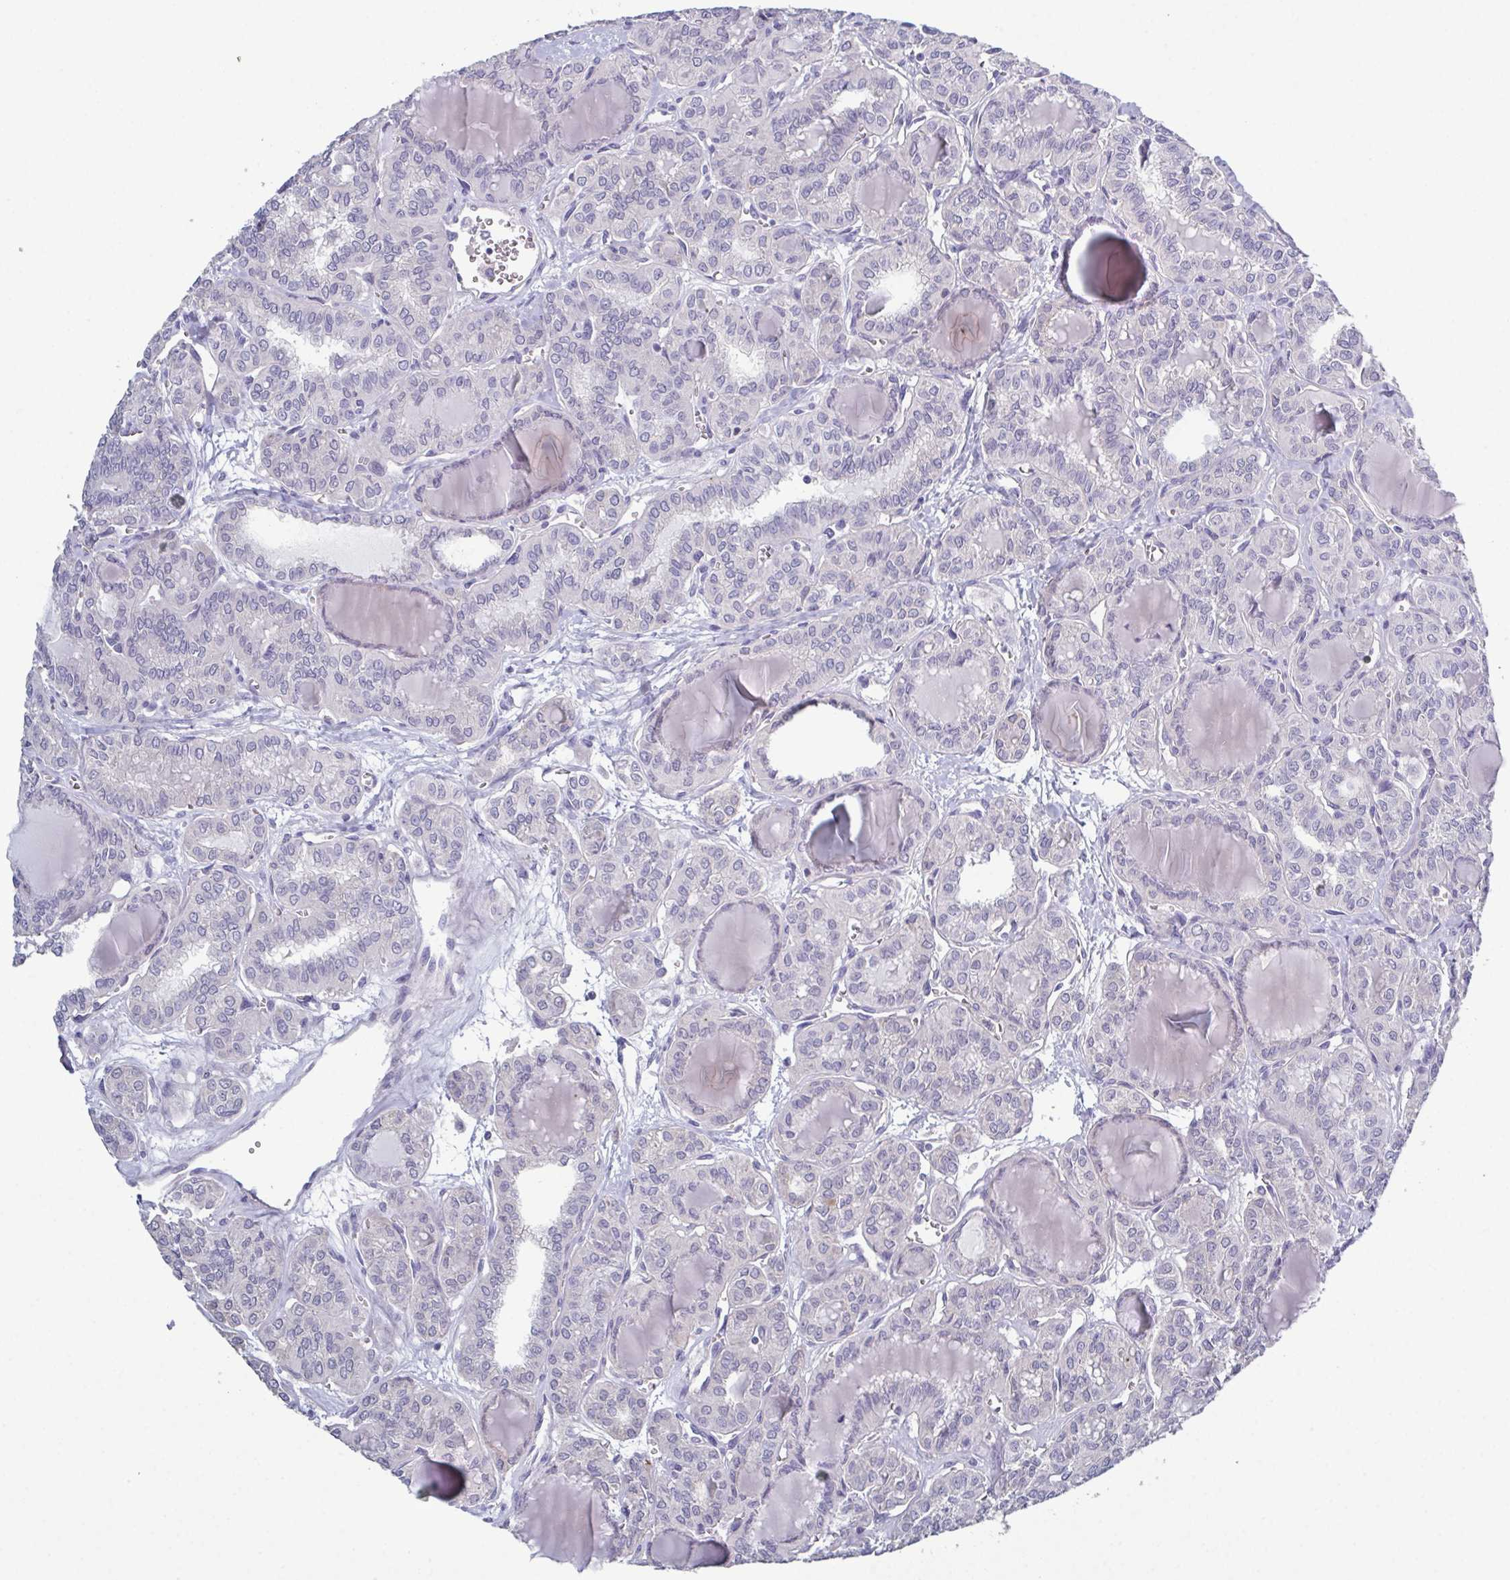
{"staining": {"intensity": "negative", "quantity": "none", "location": "none"}, "tissue": "thyroid cancer", "cell_type": "Tumor cells", "image_type": "cancer", "snomed": [{"axis": "morphology", "description": "Papillary adenocarcinoma, NOS"}, {"axis": "topography", "description": "Thyroid gland"}], "caption": "This is an immunohistochemistry (IHC) image of human thyroid papillary adenocarcinoma. There is no expression in tumor cells.", "gene": "GLDC", "patient": {"sex": "female", "age": 41}}